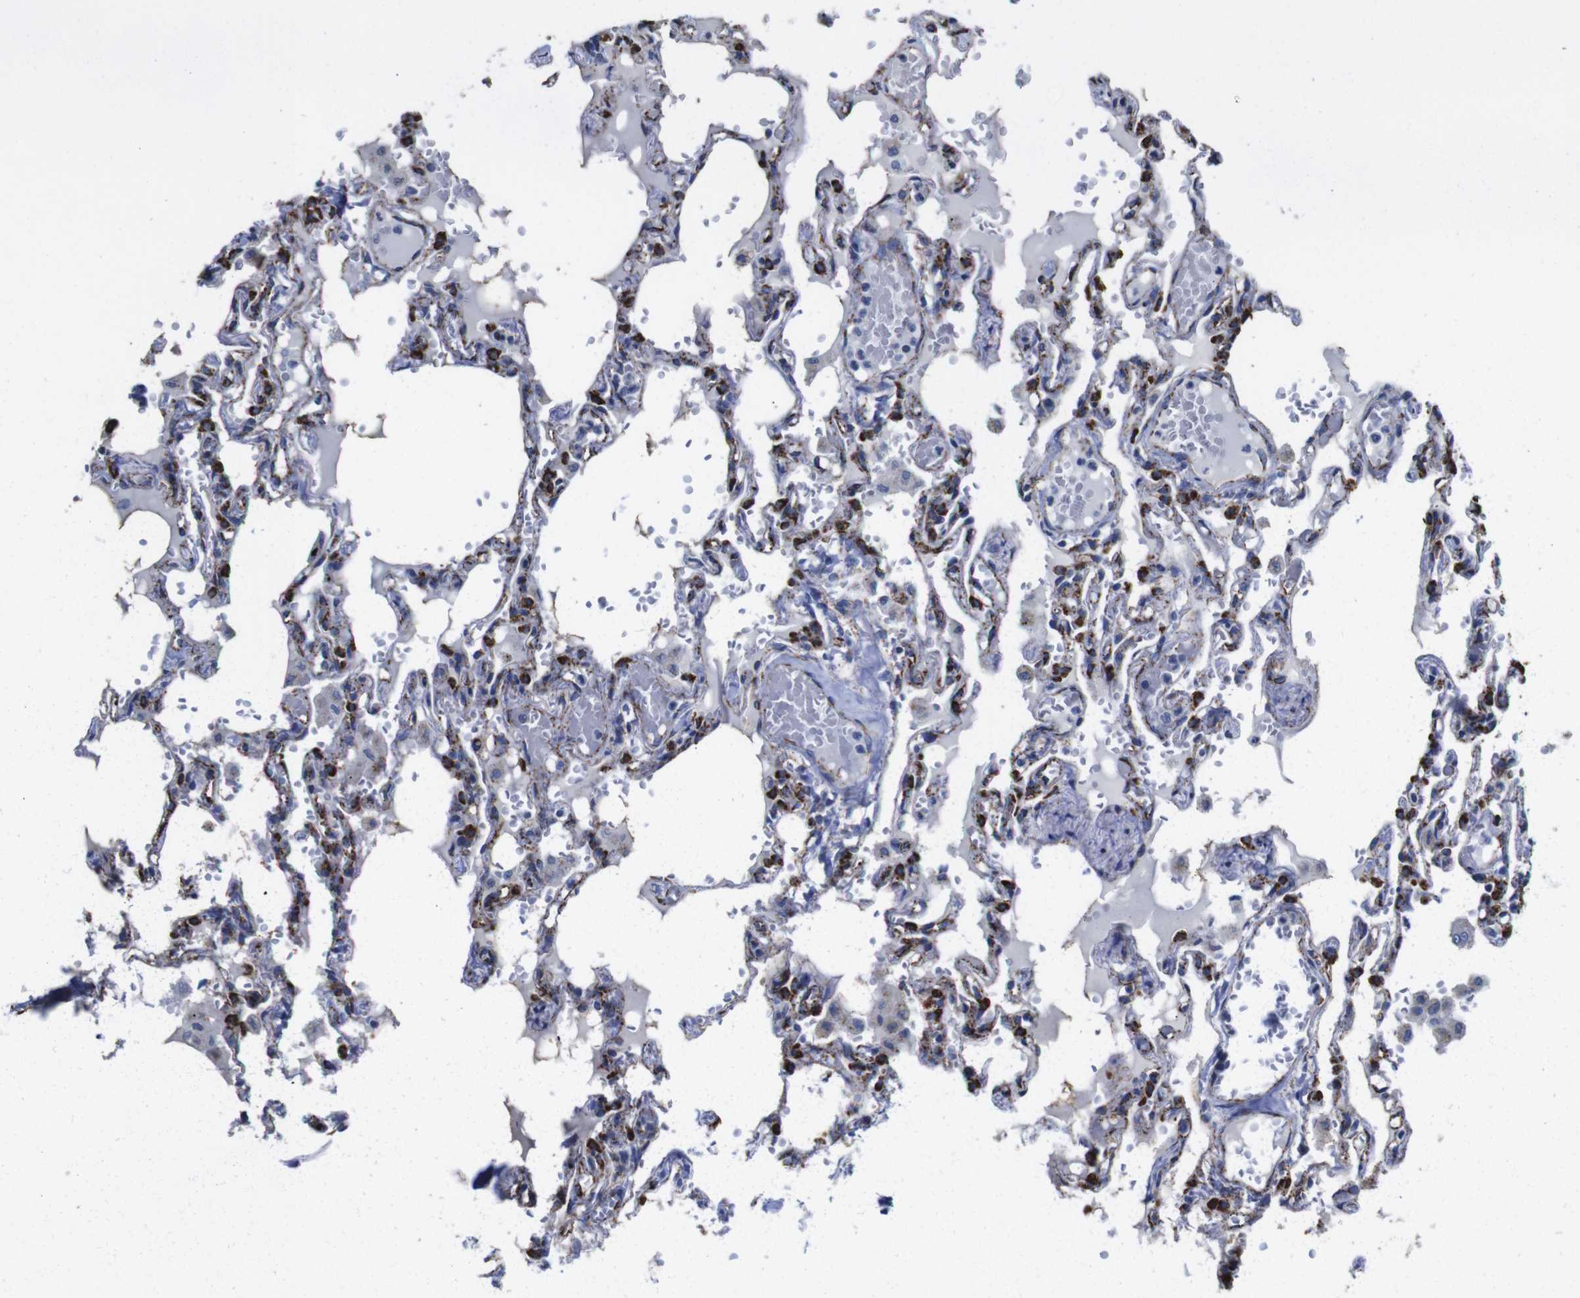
{"staining": {"intensity": "strong", "quantity": ">75%", "location": "cytoplasmic/membranous"}, "tissue": "lung", "cell_type": "Alveolar cells", "image_type": "normal", "snomed": [{"axis": "morphology", "description": "Normal tissue, NOS"}, {"axis": "topography", "description": "Lung"}], "caption": "High-magnification brightfield microscopy of unremarkable lung stained with DAB (brown) and counterstained with hematoxylin (blue). alveolar cells exhibit strong cytoplasmic/membranous positivity is seen in about>75% of cells.", "gene": "MAOA", "patient": {"sex": "male", "age": 21}}